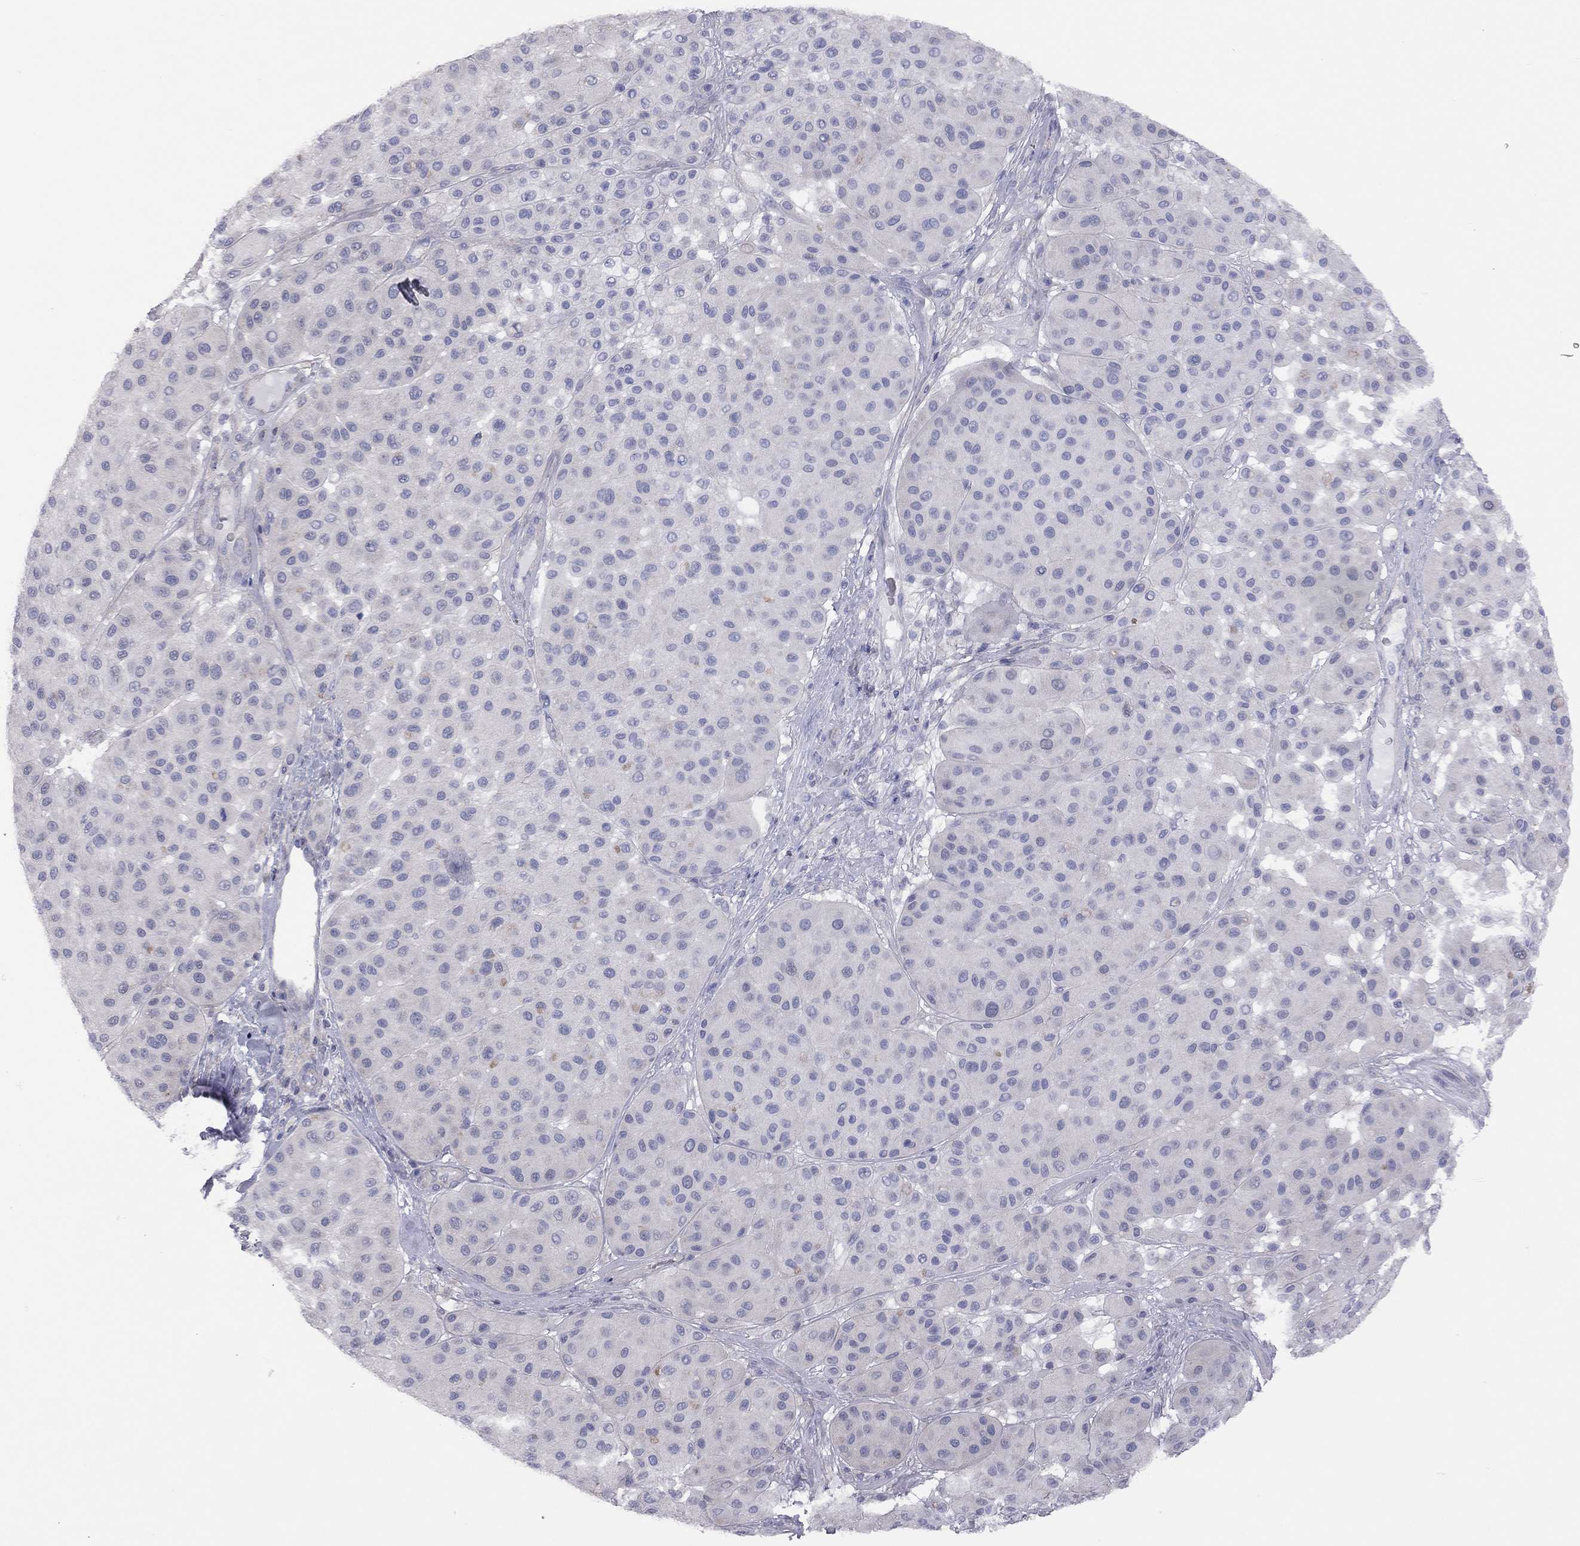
{"staining": {"intensity": "negative", "quantity": "none", "location": "none"}, "tissue": "melanoma", "cell_type": "Tumor cells", "image_type": "cancer", "snomed": [{"axis": "morphology", "description": "Malignant melanoma, Metastatic site"}, {"axis": "topography", "description": "Smooth muscle"}], "caption": "Image shows no significant protein positivity in tumor cells of malignant melanoma (metastatic site).", "gene": "ADCYAP1", "patient": {"sex": "male", "age": 41}}